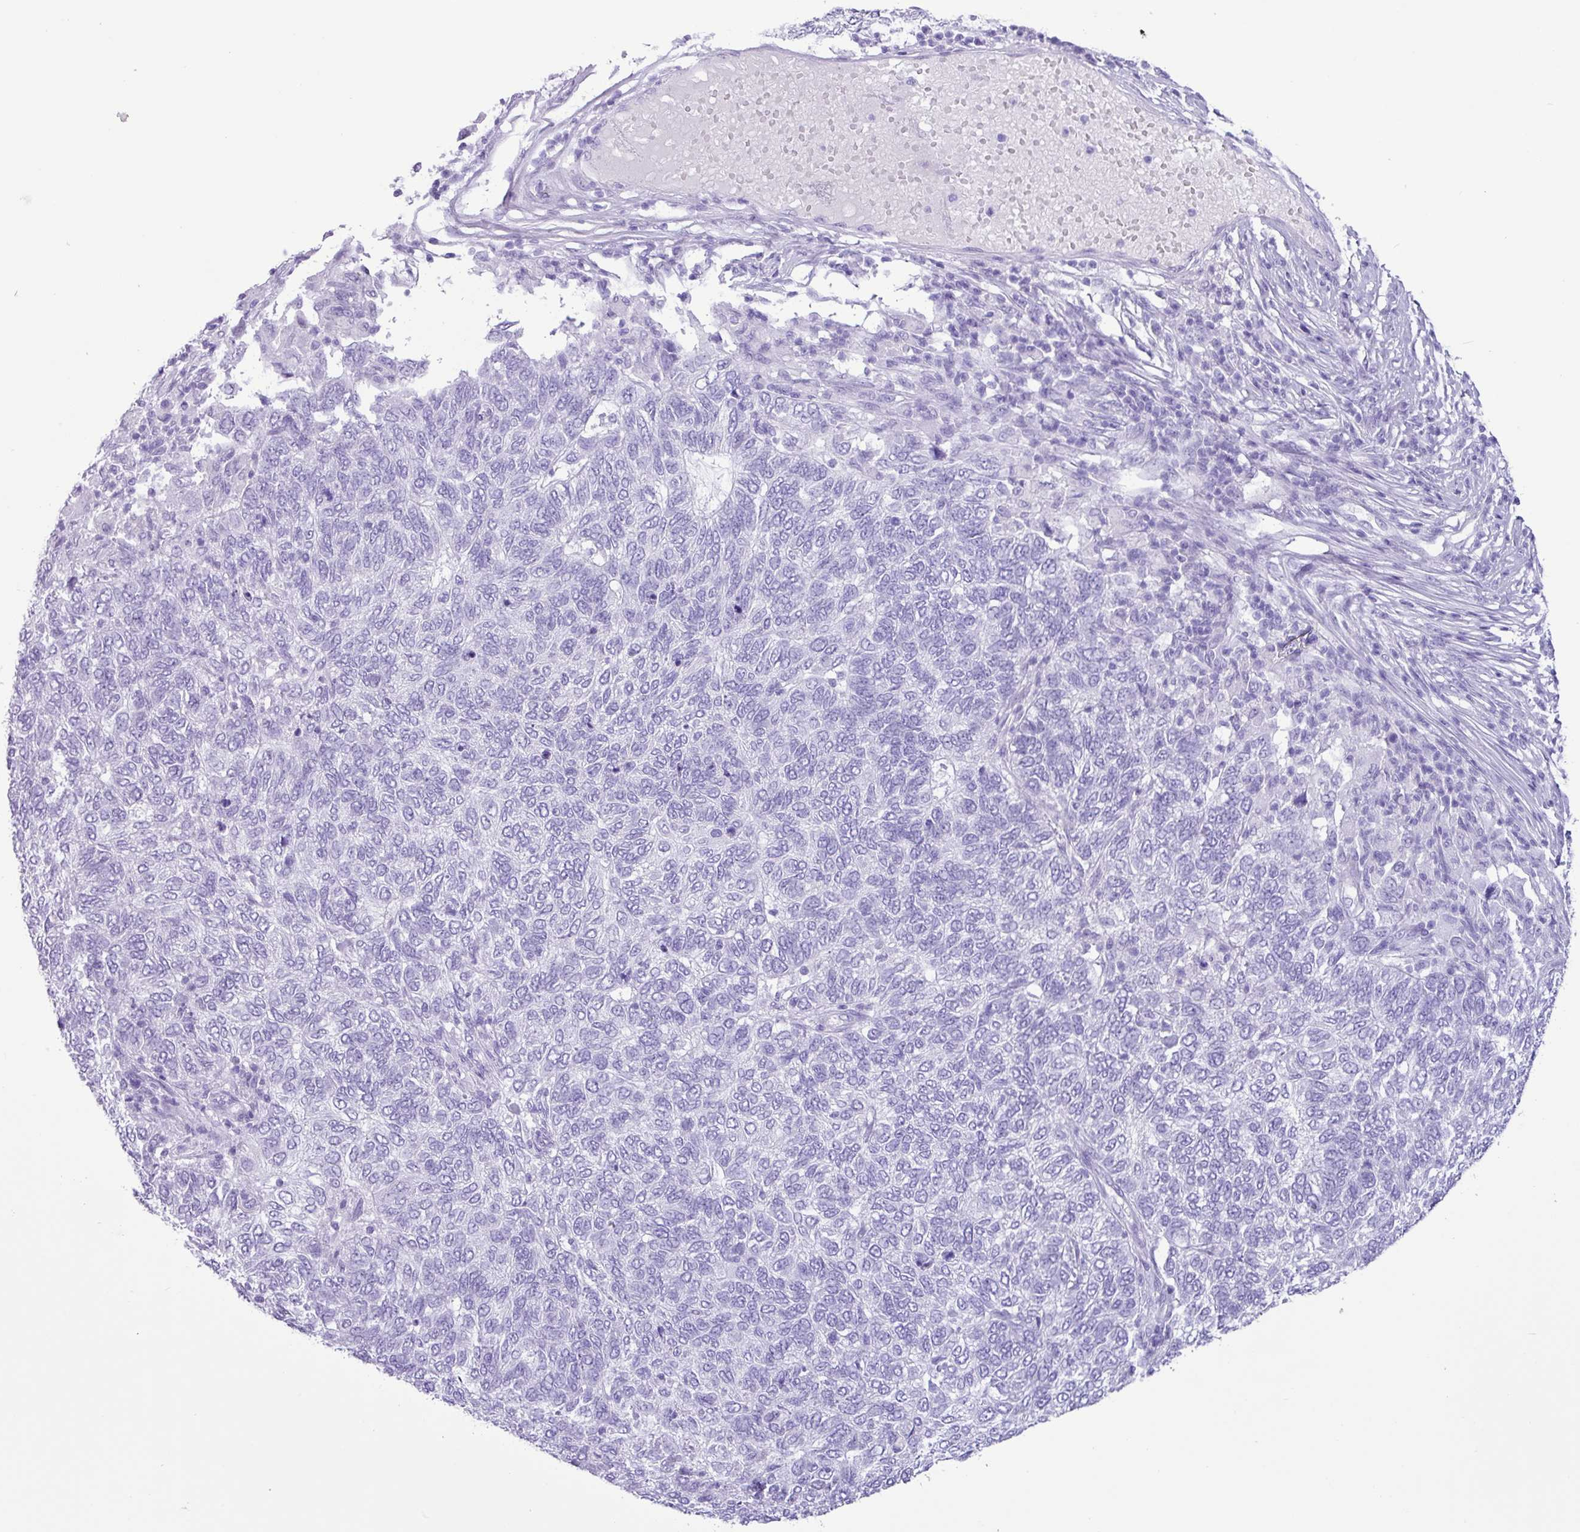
{"staining": {"intensity": "negative", "quantity": "none", "location": "none"}, "tissue": "skin cancer", "cell_type": "Tumor cells", "image_type": "cancer", "snomed": [{"axis": "morphology", "description": "Basal cell carcinoma"}, {"axis": "topography", "description": "Skin"}], "caption": "High power microscopy histopathology image of an IHC photomicrograph of skin cancer, revealing no significant staining in tumor cells.", "gene": "CKMT2", "patient": {"sex": "female", "age": 65}}